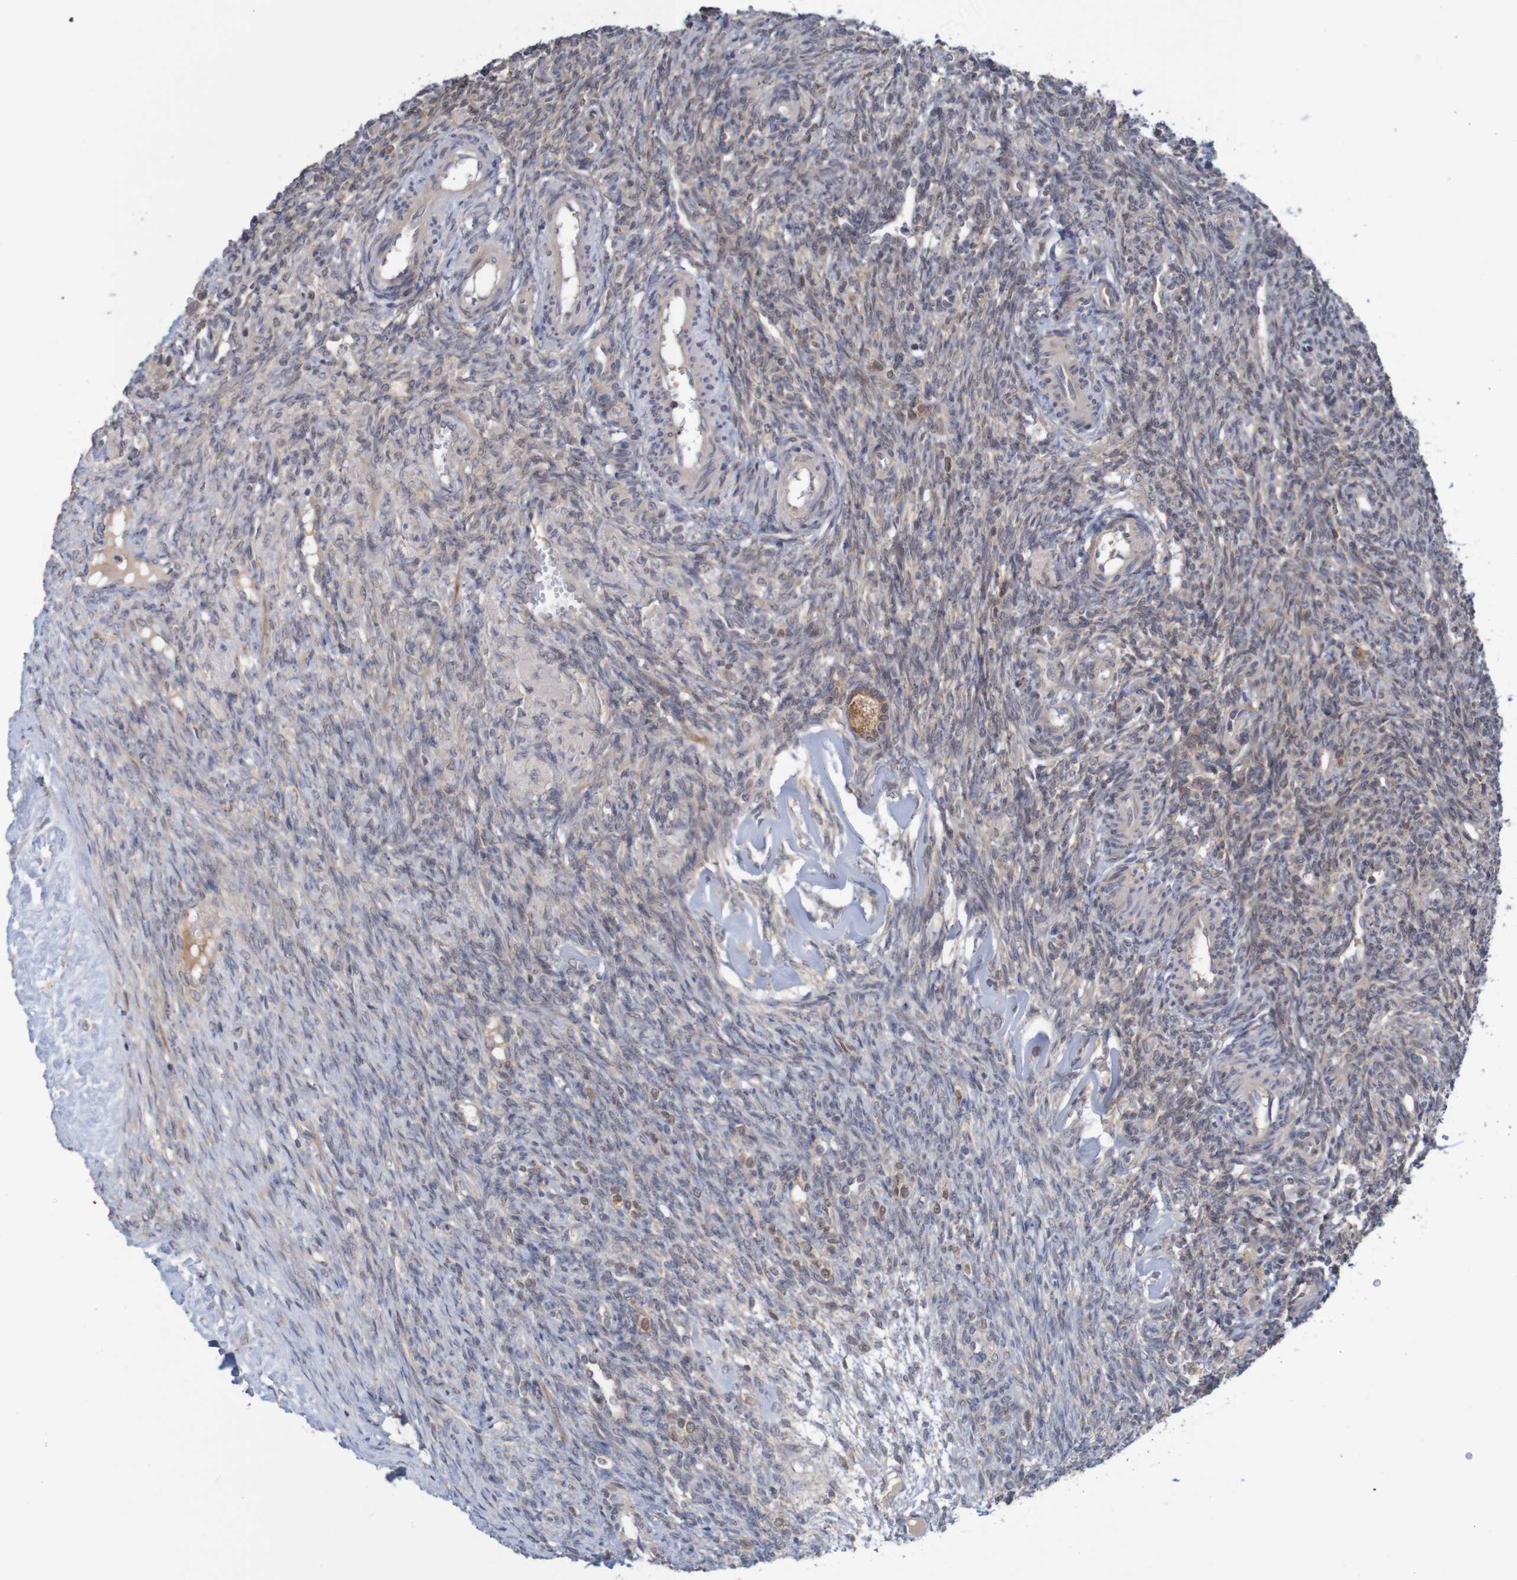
{"staining": {"intensity": "moderate", "quantity": ">75%", "location": "cytoplasmic/membranous"}, "tissue": "ovary", "cell_type": "Follicle cells", "image_type": "normal", "snomed": [{"axis": "morphology", "description": "Normal tissue, NOS"}, {"axis": "topography", "description": "Ovary"}], "caption": "A brown stain labels moderate cytoplasmic/membranous positivity of a protein in follicle cells of unremarkable human ovary.", "gene": "ANKK1", "patient": {"sex": "female", "age": 41}}